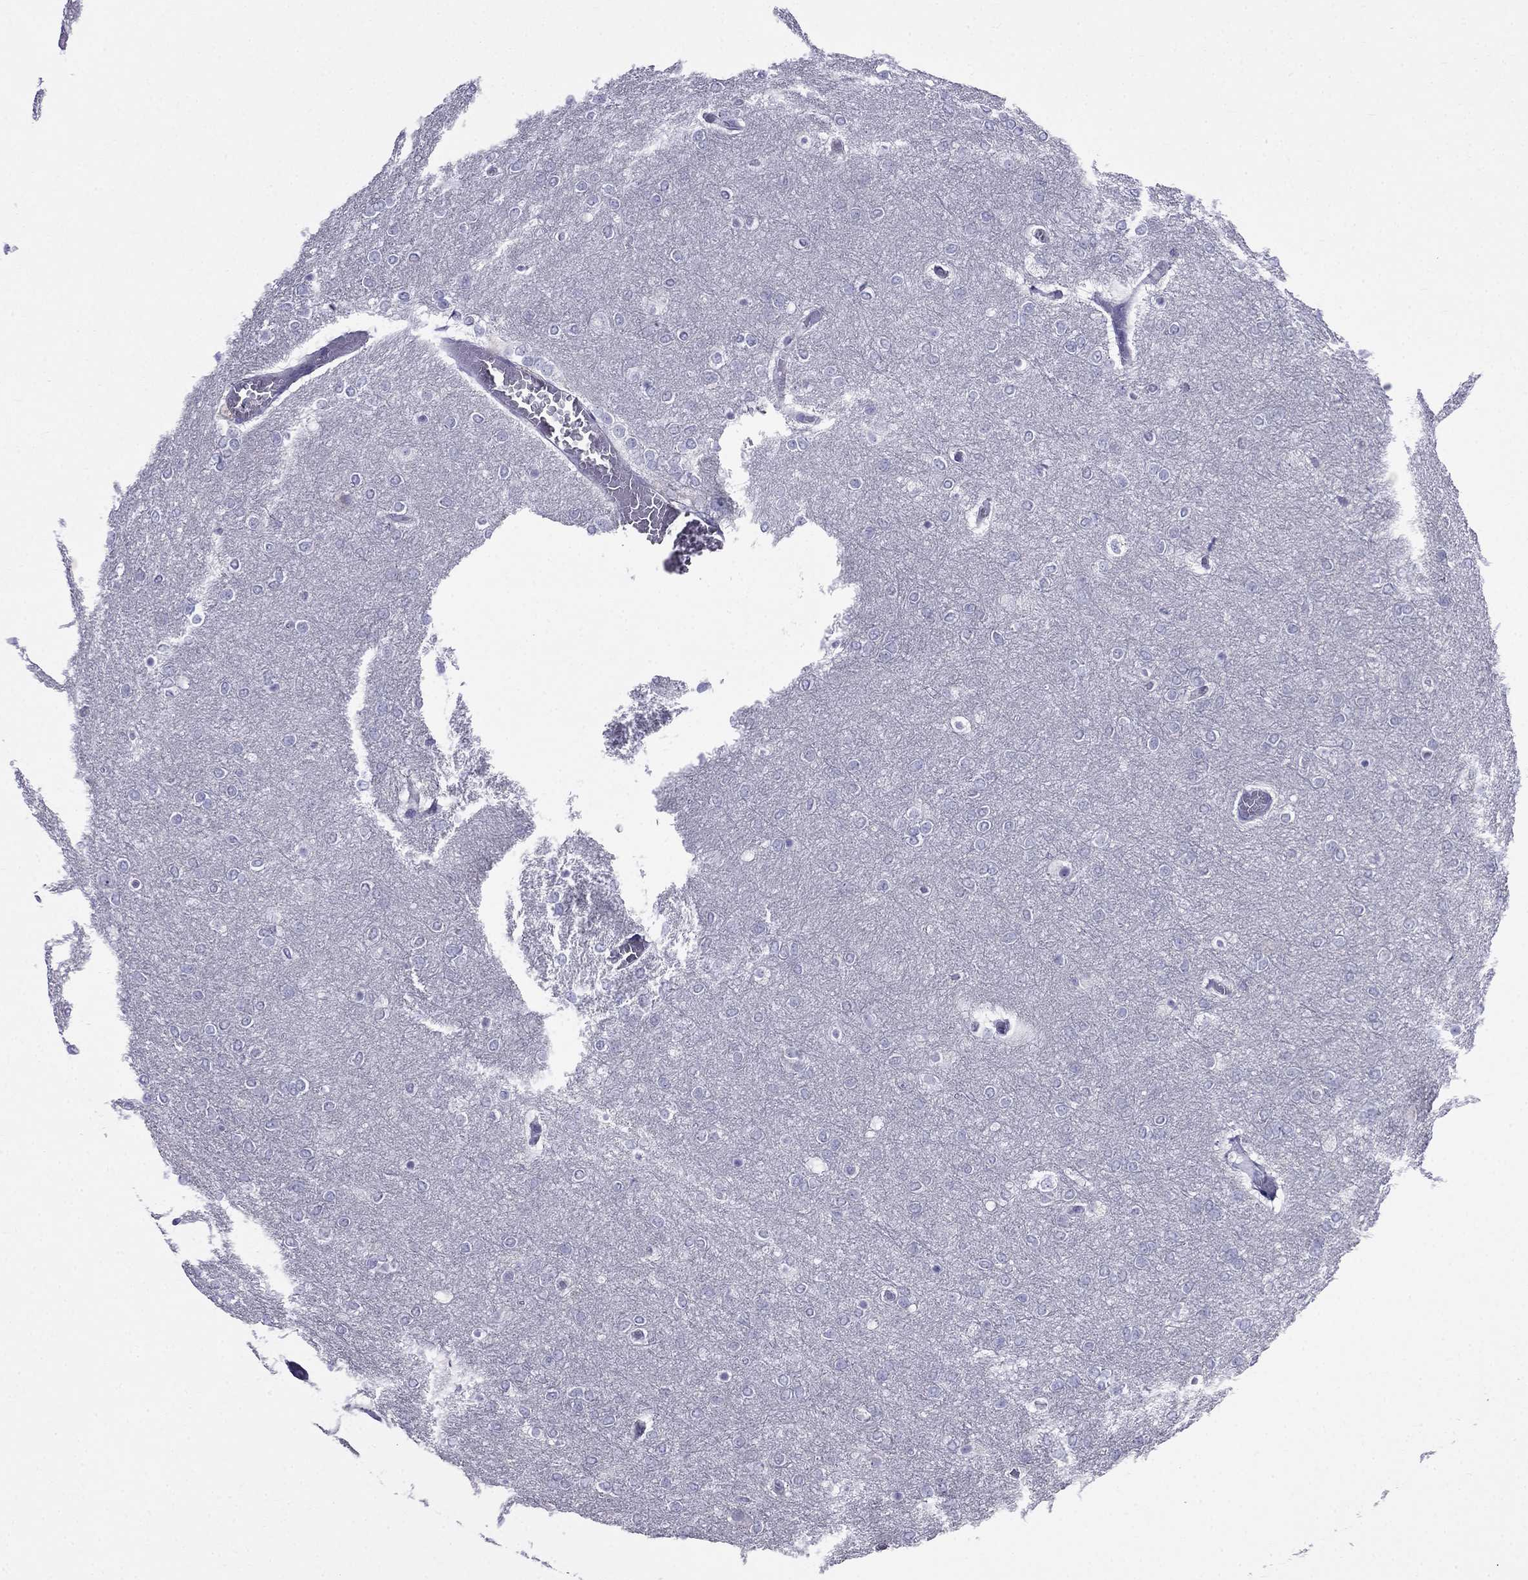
{"staining": {"intensity": "negative", "quantity": "none", "location": "none"}, "tissue": "glioma", "cell_type": "Tumor cells", "image_type": "cancer", "snomed": [{"axis": "morphology", "description": "Glioma, malignant, High grade"}, {"axis": "topography", "description": "Brain"}], "caption": "An image of human glioma is negative for staining in tumor cells.", "gene": "MGP", "patient": {"sex": "female", "age": 61}}